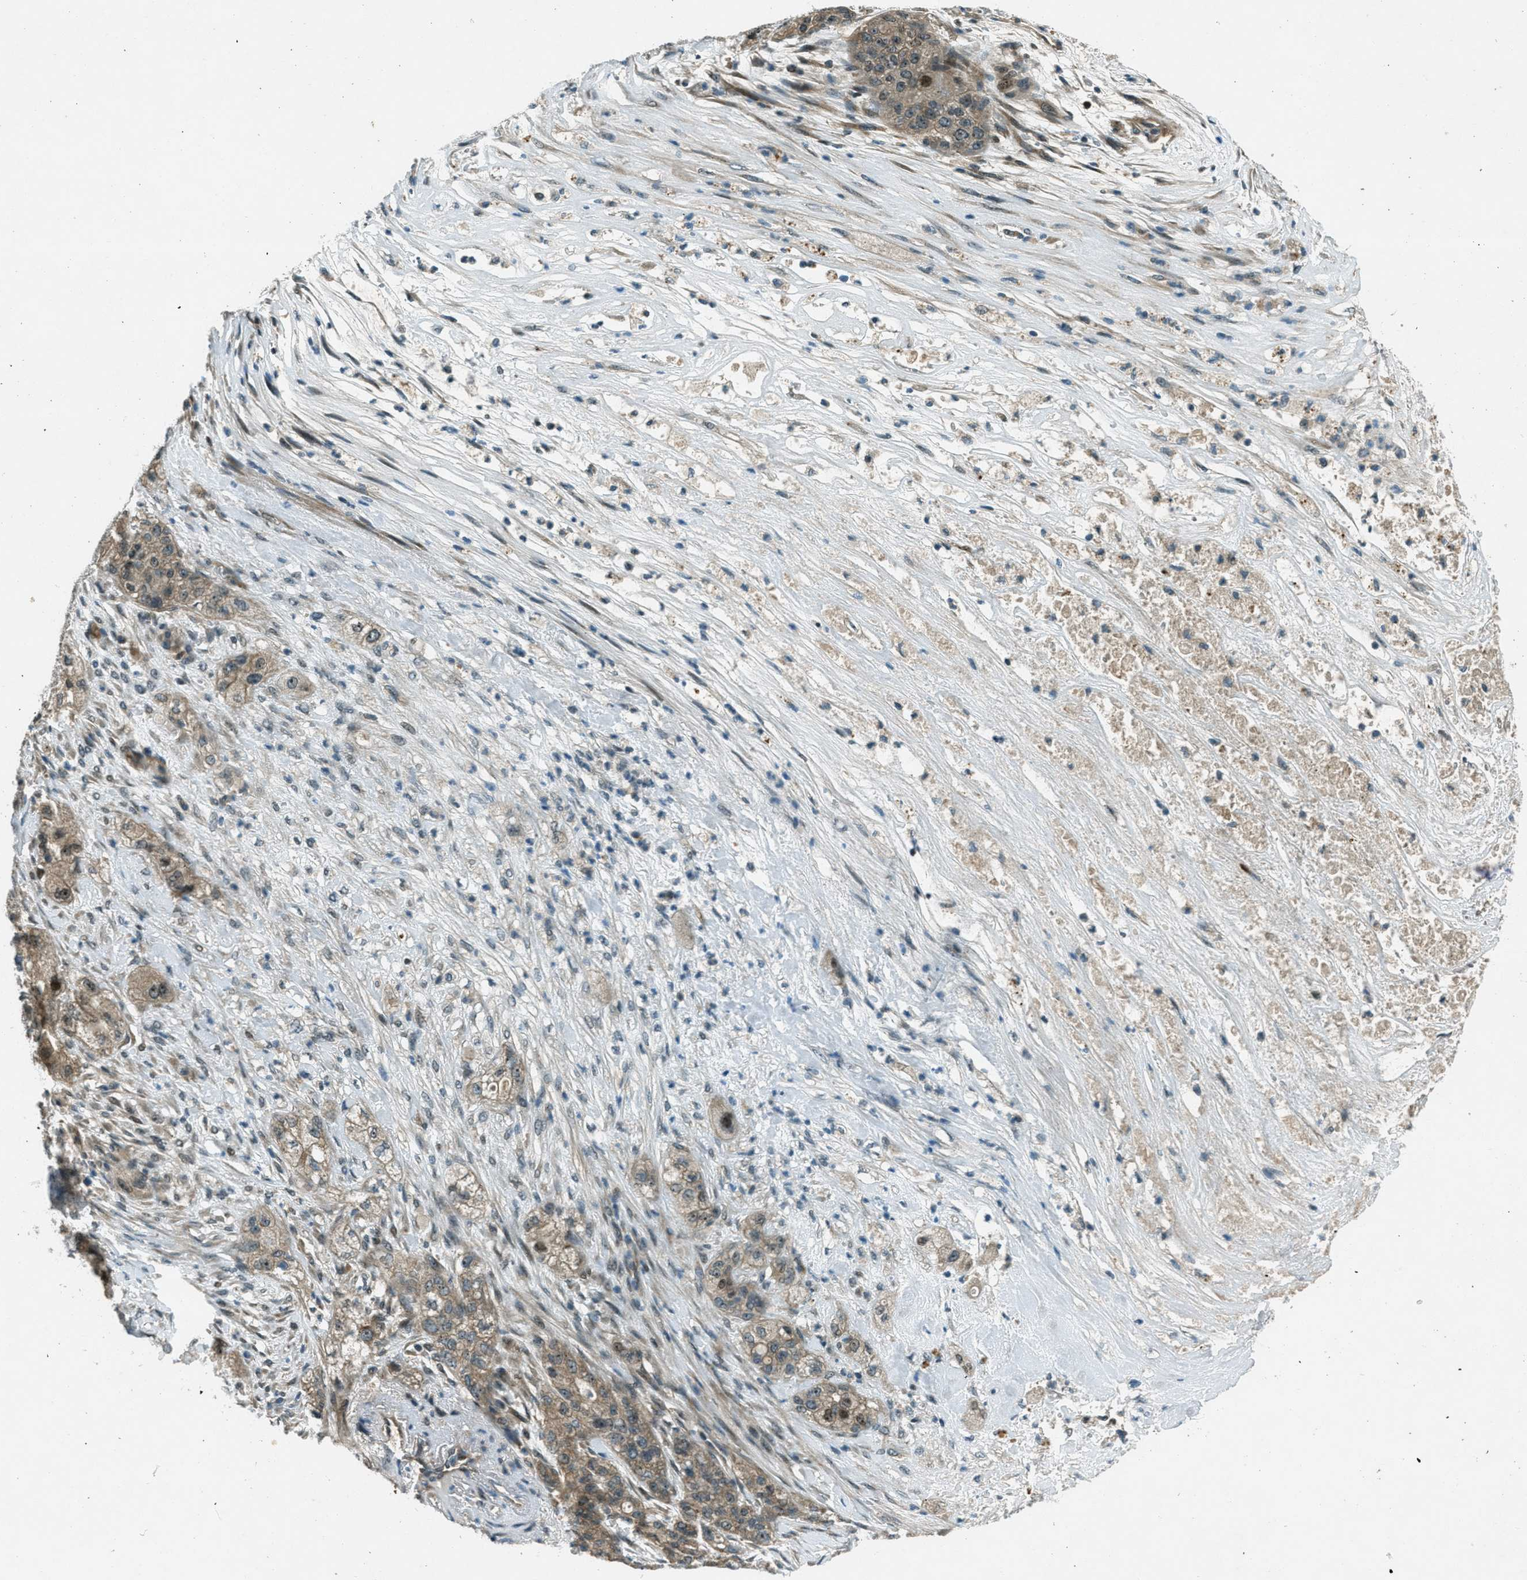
{"staining": {"intensity": "weak", "quantity": ">75%", "location": "cytoplasmic/membranous,nuclear"}, "tissue": "pancreatic cancer", "cell_type": "Tumor cells", "image_type": "cancer", "snomed": [{"axis": "morphology", "description": "Adenocarcinoma, NOS"}, {"axis": "topography", "description": "Pancreas"}], "caption": "Pancreatic cancer (adenocarcinoma) stained with a protein marker demonstrates weak staining in tumor cells.", "gene": "STK11", "patient": {"sex": "female", "age": 78}}